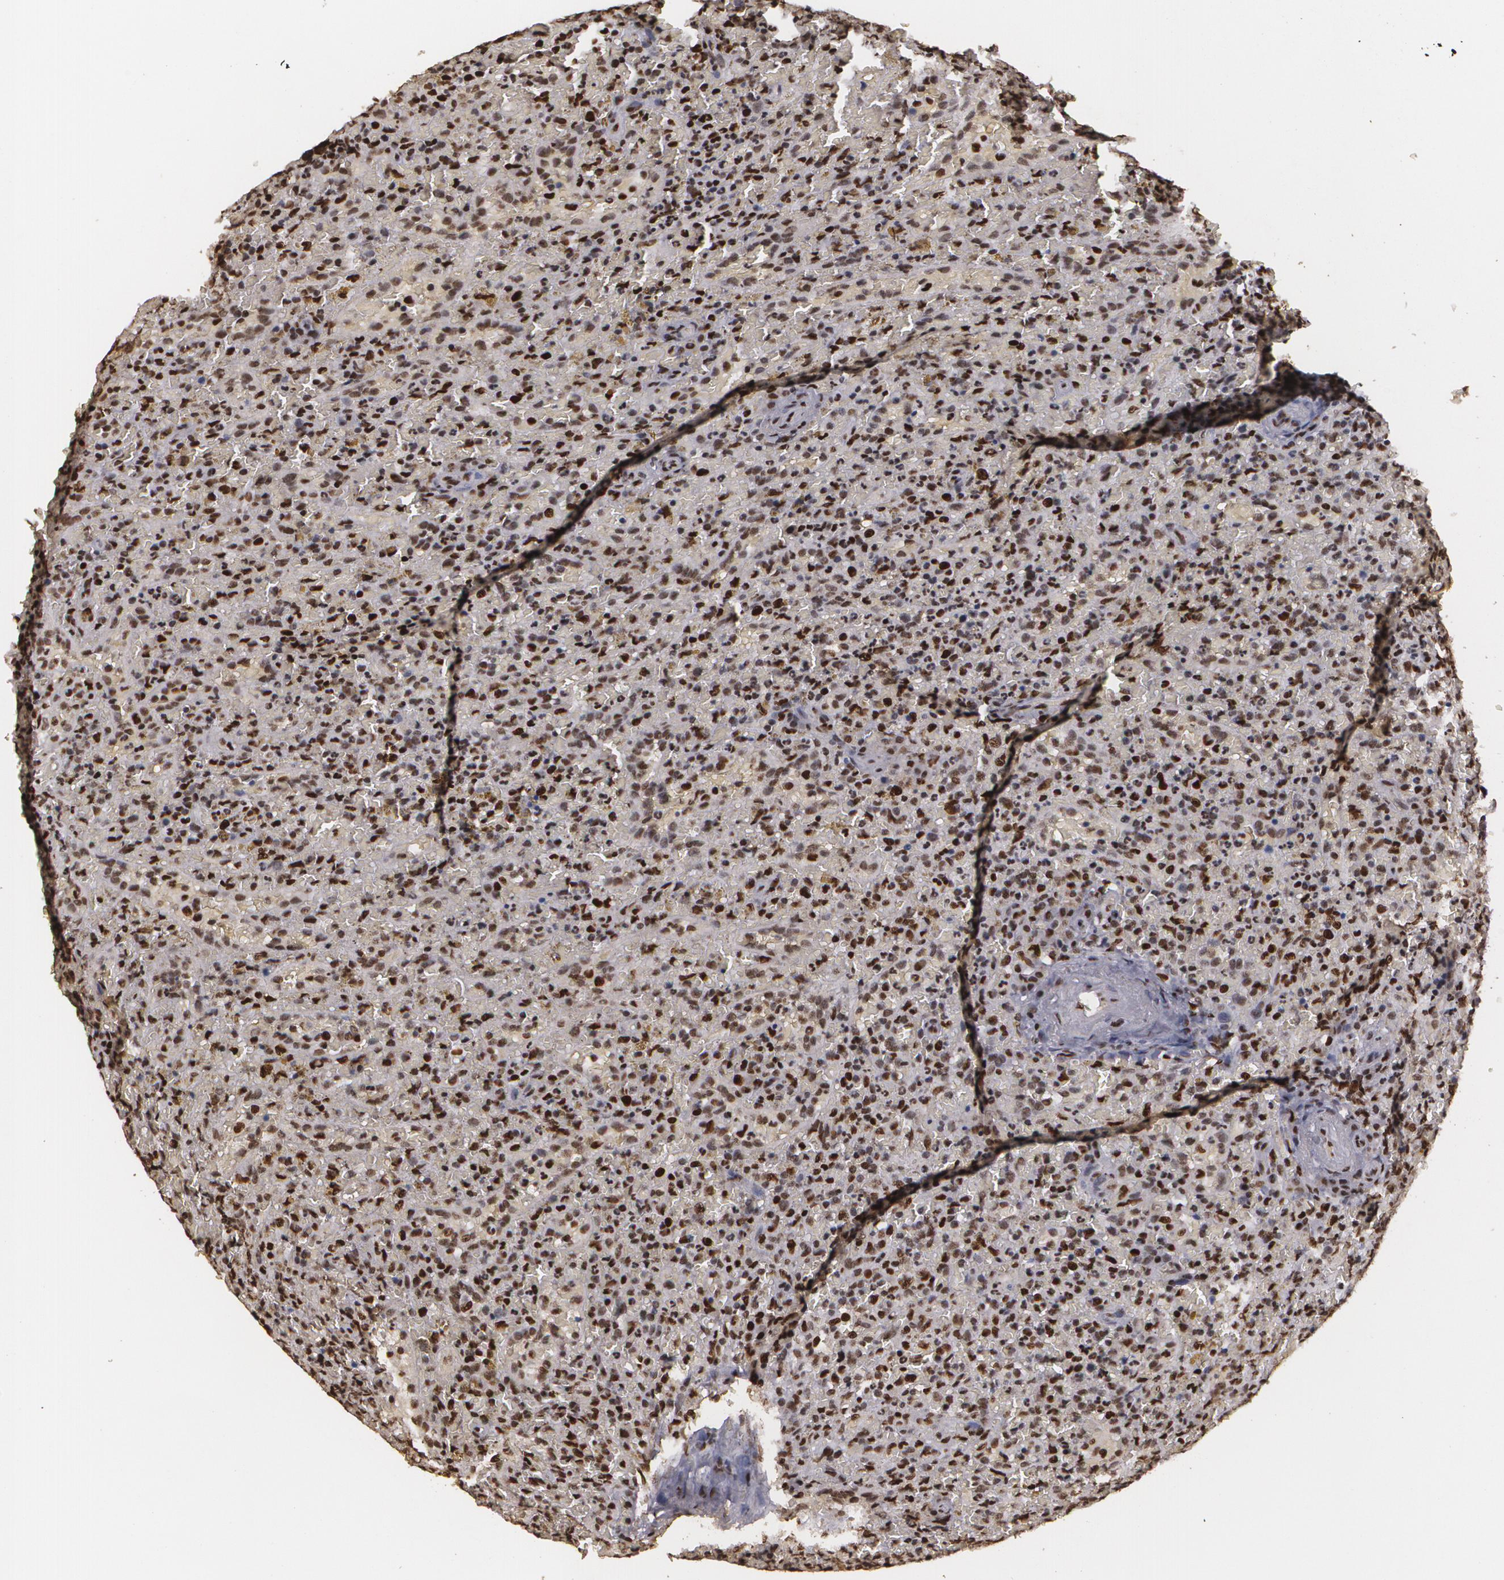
{"staining": {"intensity": "strong", "quantity": ">75%", "location": "cytoplasmic/membranous,nuclear"}, "tissue": "lymphoma", "cell_type": "Tumor cells", "image_type": "cancer", "snomed": [{"axis": "morphology", "description": "Malignant lymphoma, non-Hodgkin's type, High grade"}, {"axis": "topography", "description": "Spleen"}, {"axis": "topography", "description": "Lymph node"}], "caption": "A micrograph of human lymphoma stained for a protein shows strong cytoplasmic/membranous and nuclear brown staining in tumor cells. (DAB (3,3'-diaminobenzidine) IHC with brightfield microscopy, high magnification).", "gene": "RCOR1", "patient": {"sex": "female", "age": 70}}